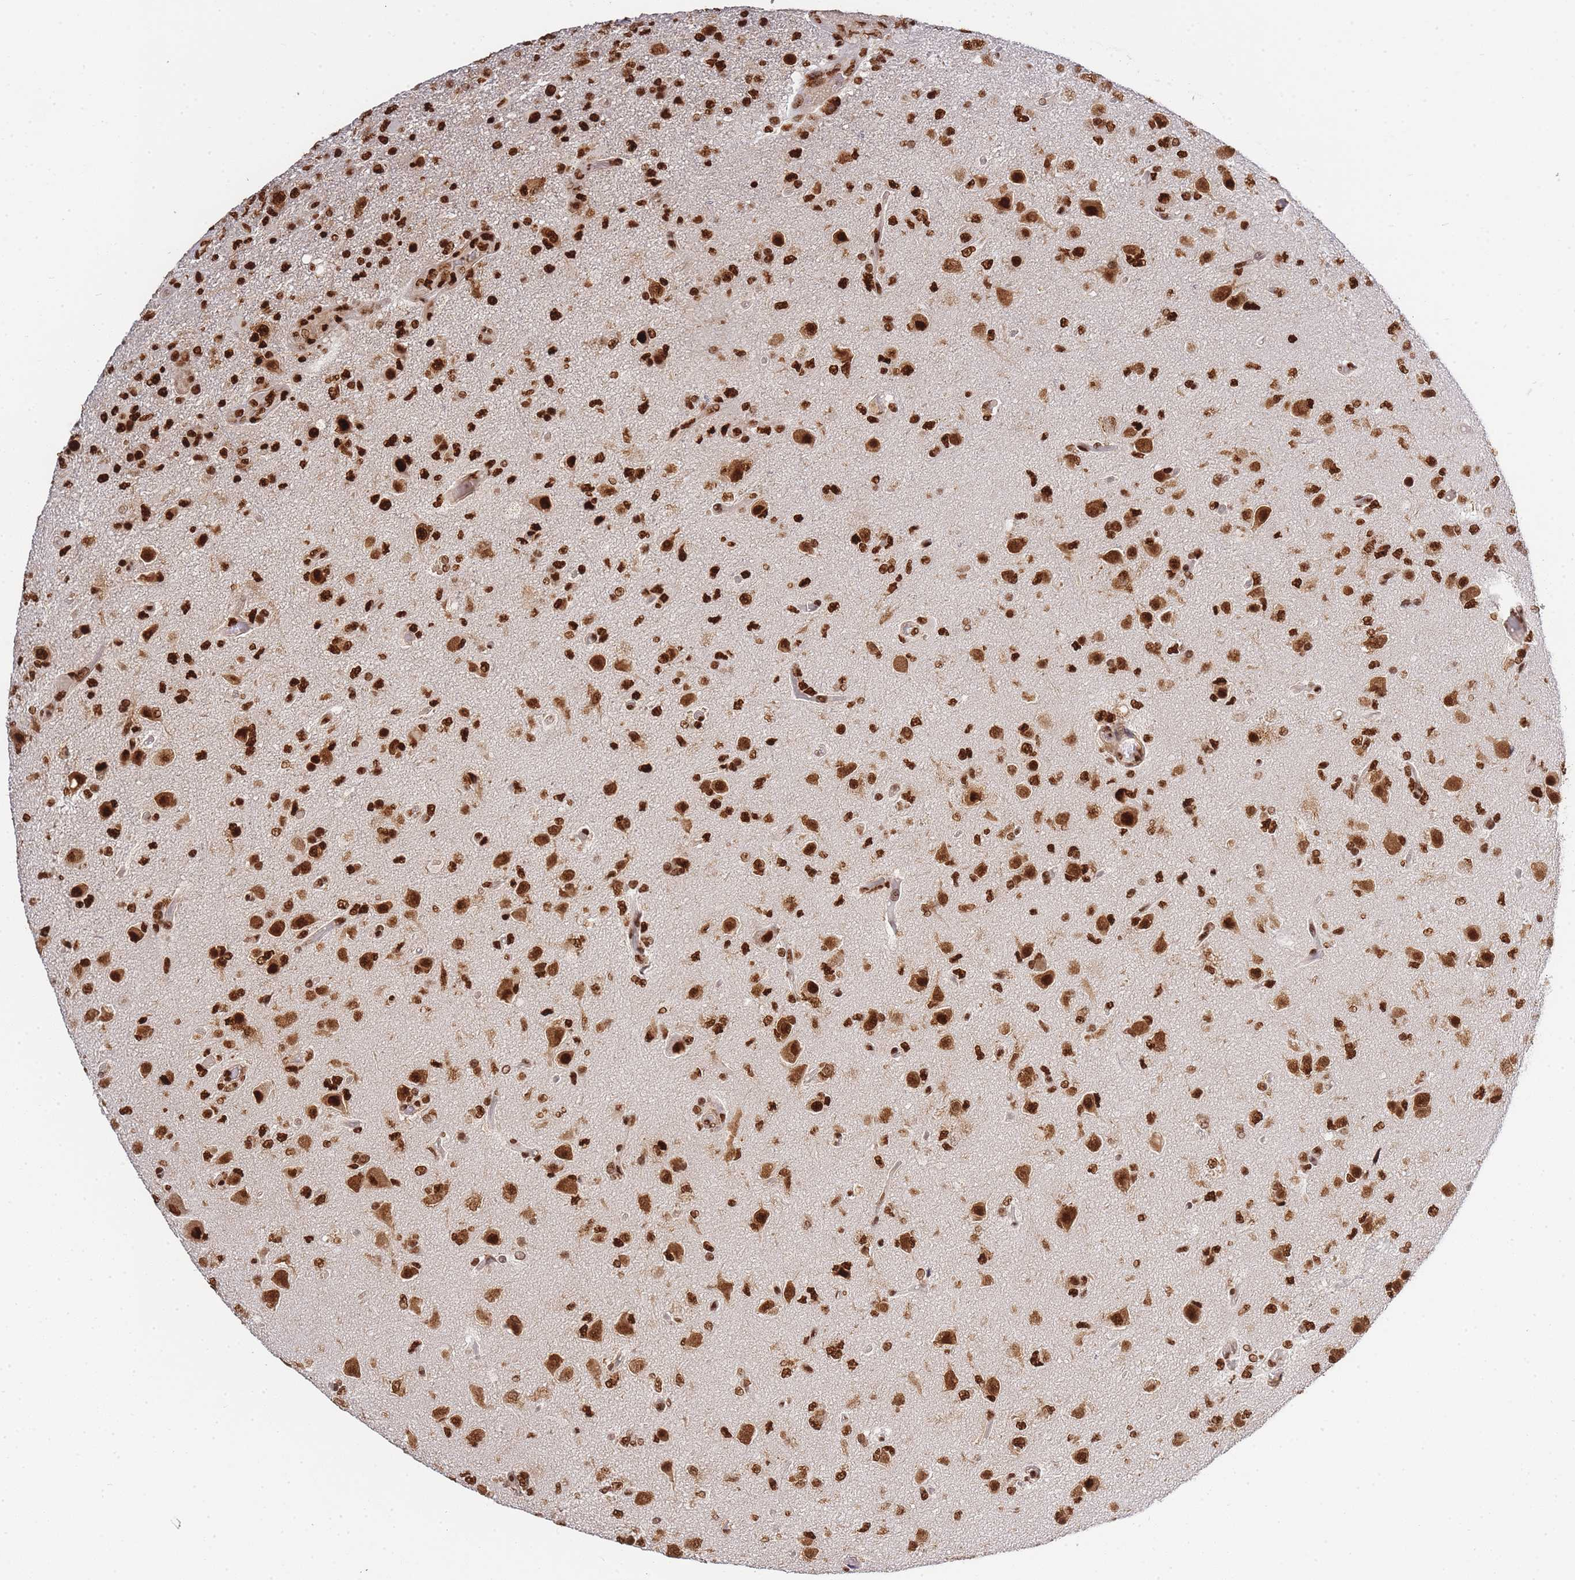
{"staining": {"intensity": "strong", "quantity": ">75%", "location": "nuclear"}, "tissue": "glioma", "cell_type": "Tumor cells", "image_type": "cancer", "snomed": [{"axis": "morphology", "description": "Glioma, malignant, High grade"}, {"axis": "topography", "description": "Brain"}], "caption": "A high amount of strong nuclear expression is seen in approximately >75% of tumor cells in glioma tissue.", "gene": "PRKDC", "patient": {"sex": "female", "age": 74}}